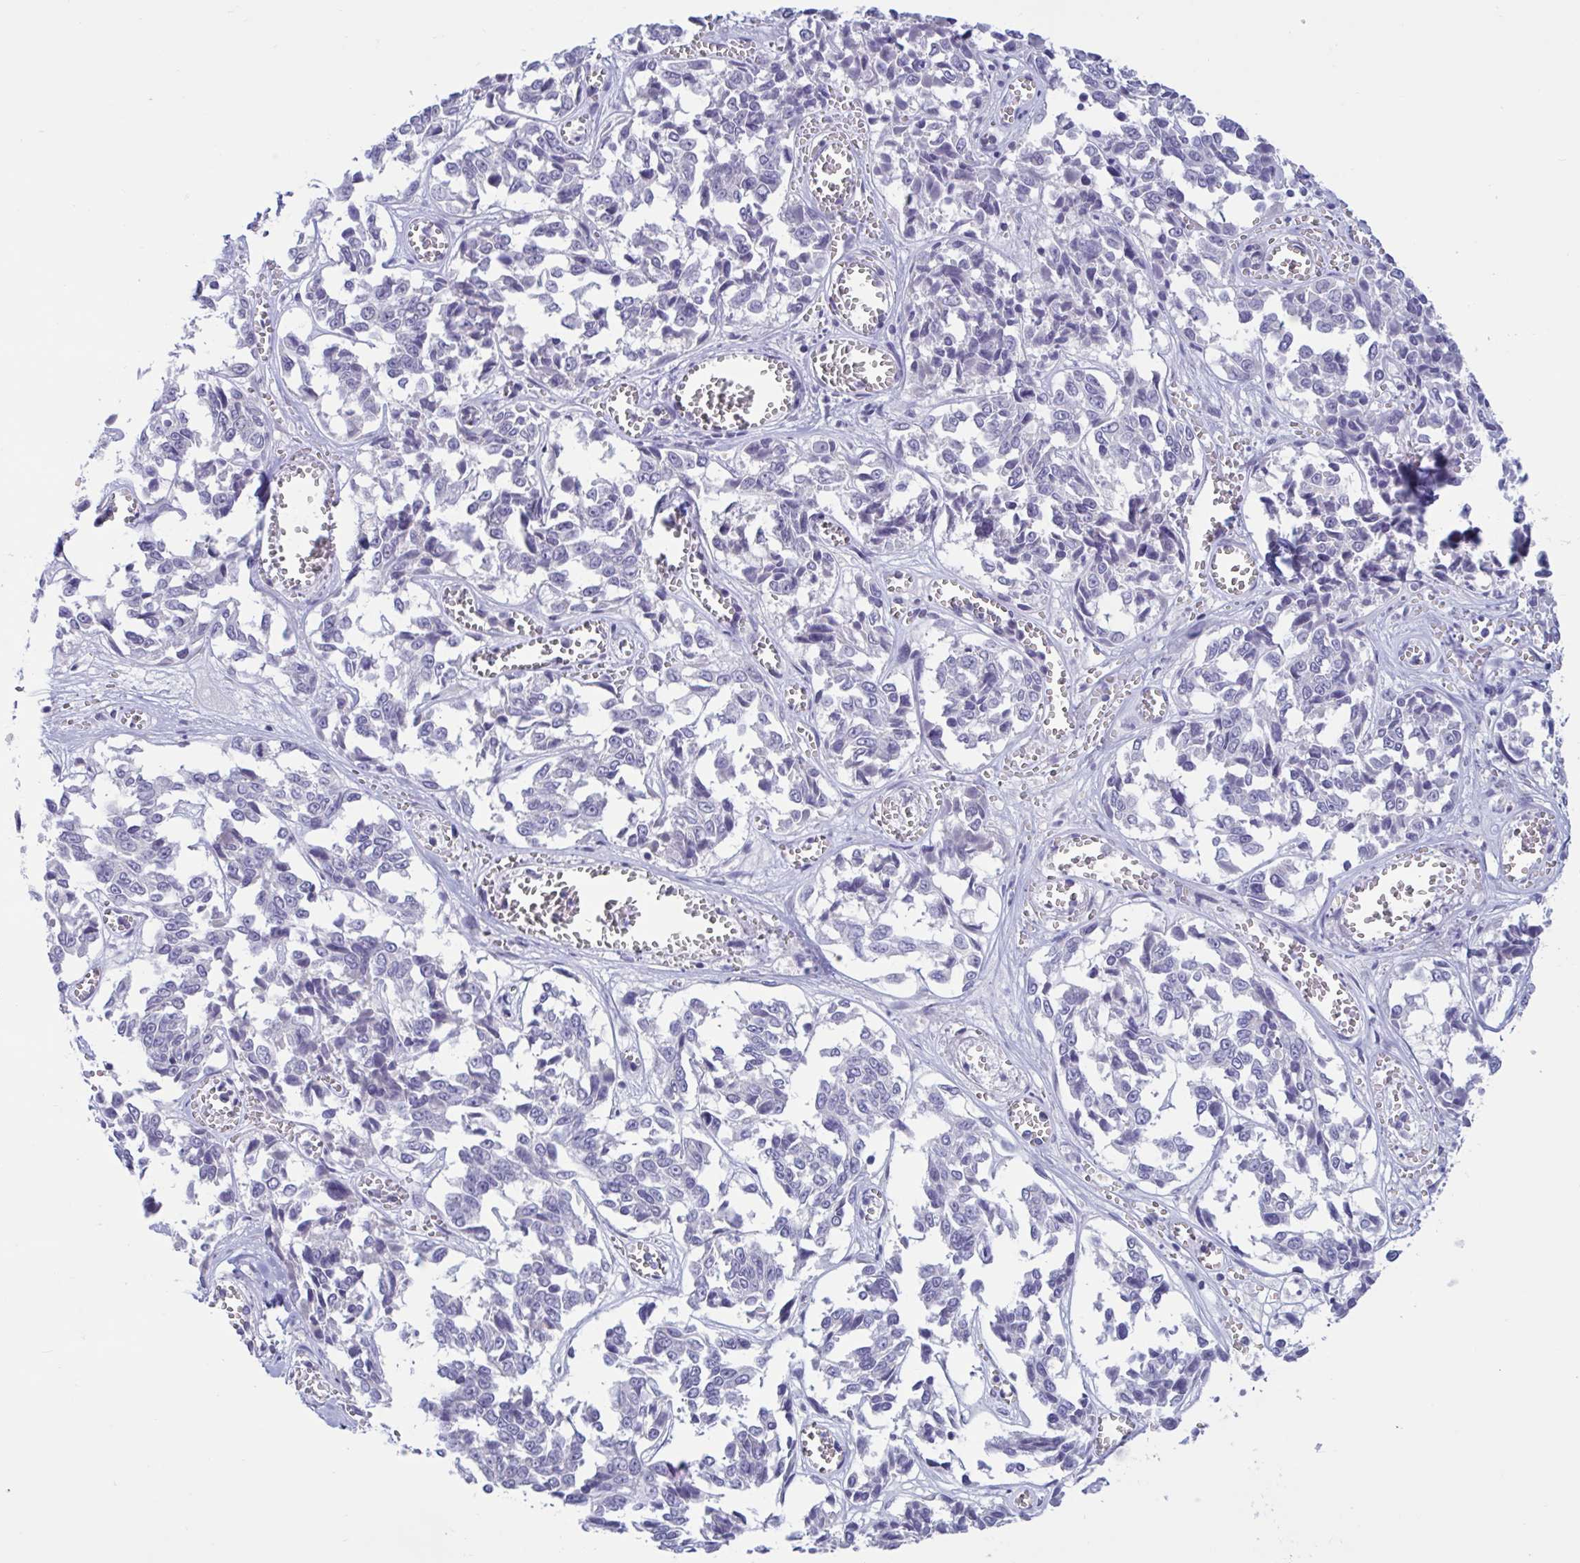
{"staining": {"intensity": "negative", "quantity": "none", "location": "none"}, "tissue": "melanoma", "cell_type": "Tumor cells", "image_type": "cancer", "snomed": [{"axis": "morphology", "description": "Malignant melanoma, NOS"}, {"axis": "topography", "description": "Skin"}], "caption": "An IHC histopathology image of malignant melanoma is shown. There is no staining in tumor cells of malignant melanoma. (DAB immunohistochemistry, high magnification).", "gene": "ARPP19", "patient": {"sex": "female", "age": 64}}